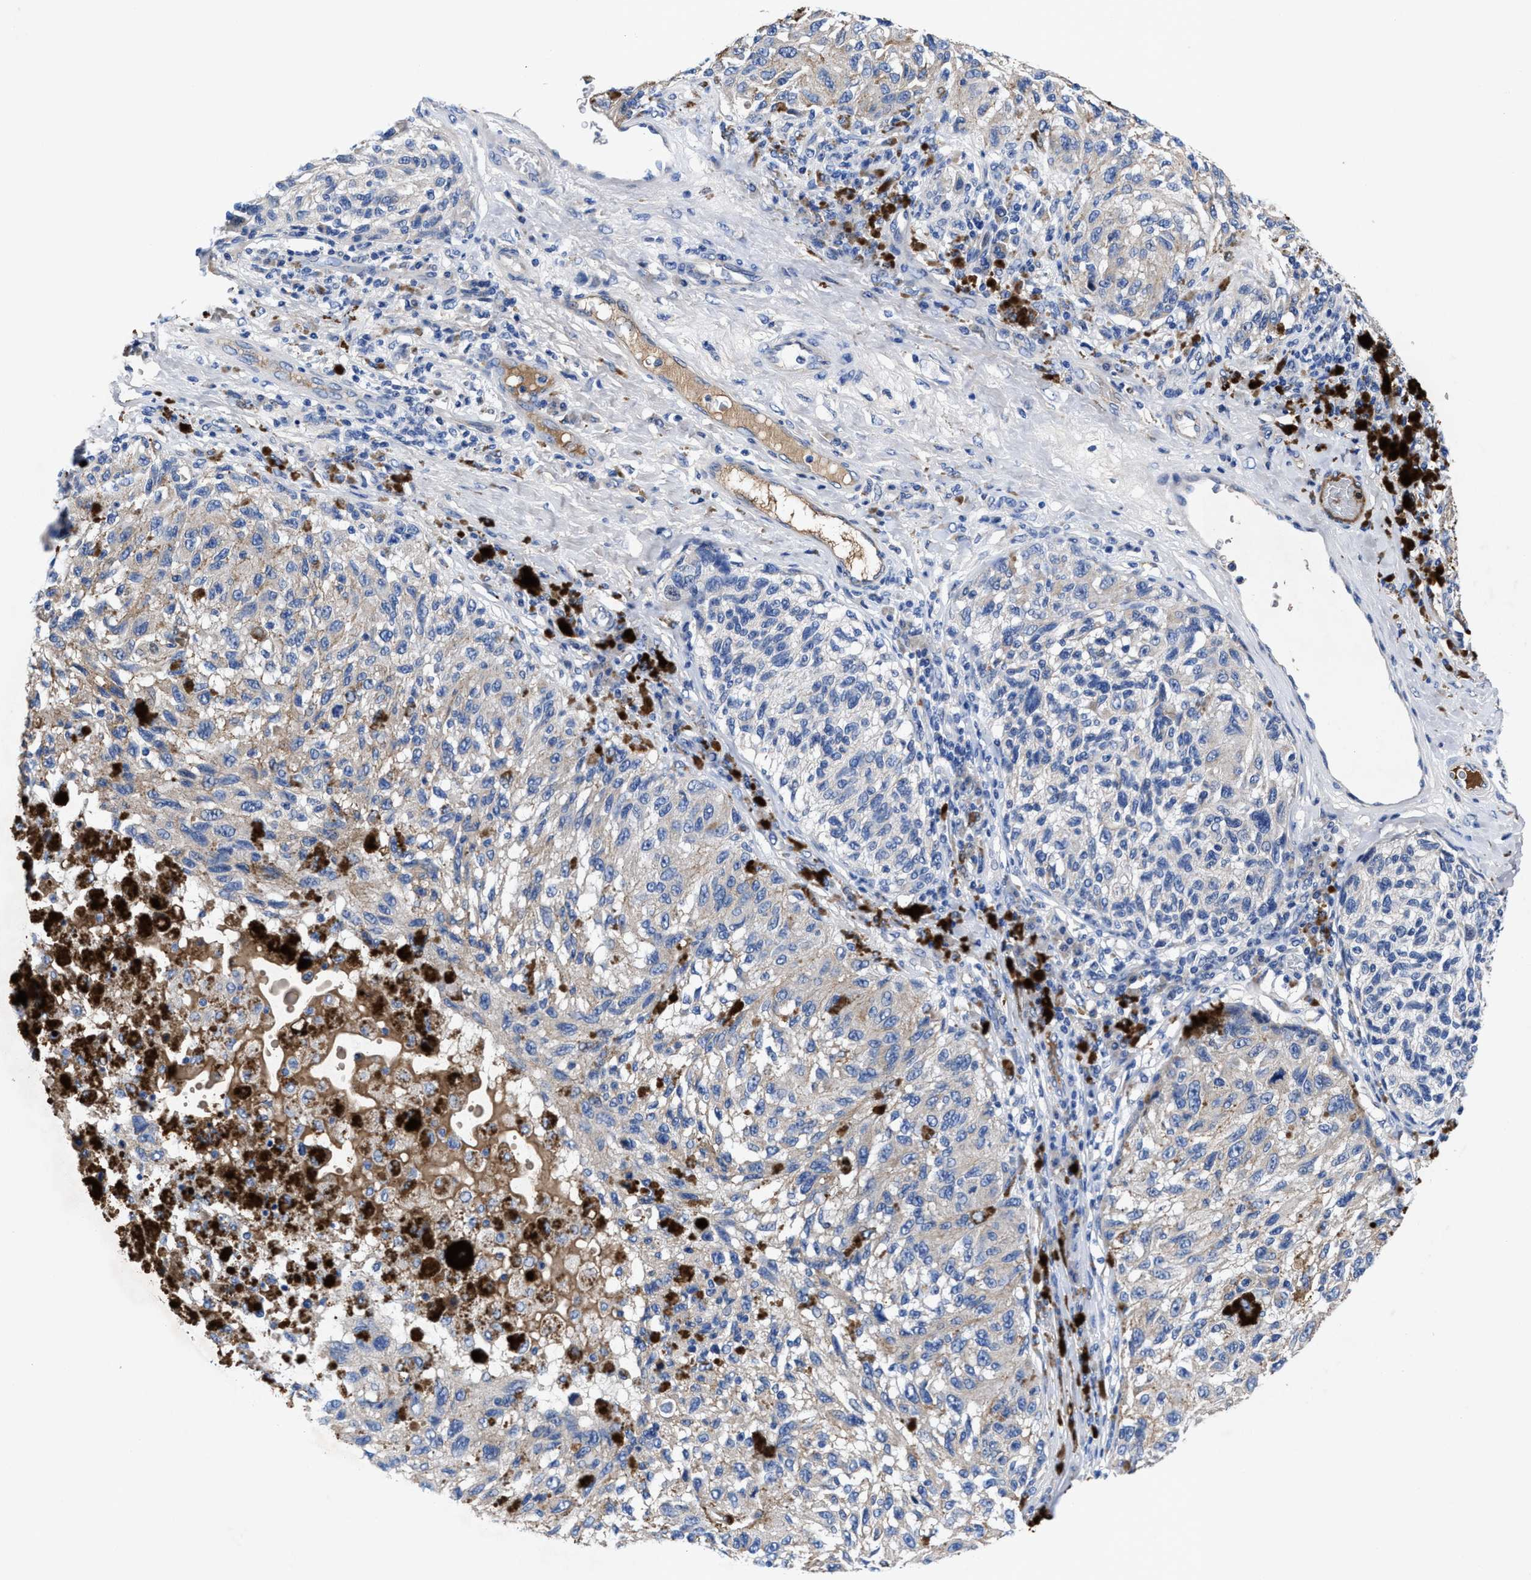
{"staining": {"intensity": "weak", "quantity": "<25%", "location": "cytoplasmic/membranous"}, "tissue": "melanoma", "cell_type": "Tumor cells", "image_type": "cancer", "snomed": [{"axis": "morphology", "description": "Malignant melanoma, NOS"}, {"axis": "topography", "description": "Skin"}], "caption": "IHC photomicrograph of human malignant melanoma stained for a protein (brown), which reveals no positivity in tumor cells.", "gene": "DHRS13", "patient": {"sex": "female", "age": 73}}